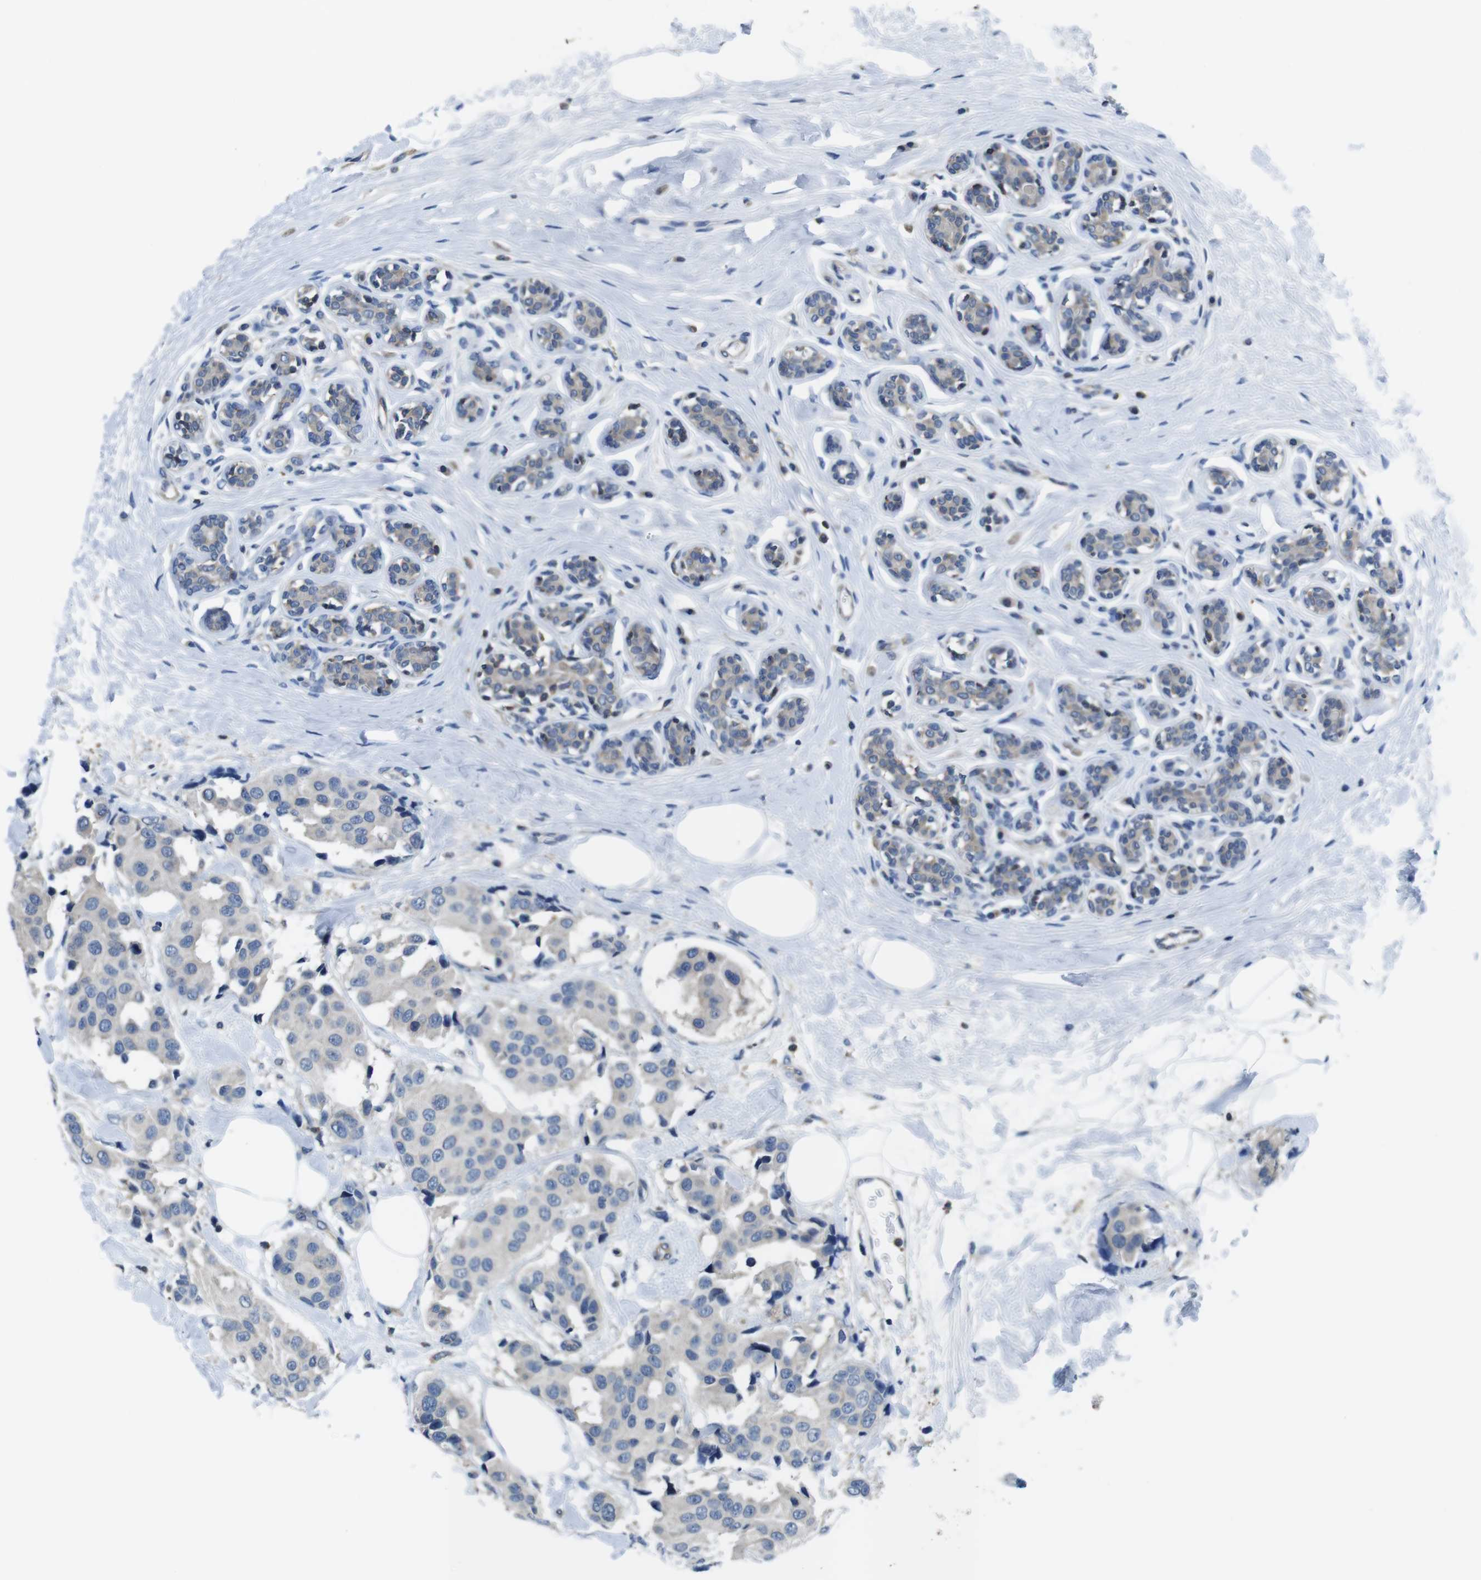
{"staining": {"intensity": "negative", "quantity": "none", "location": "none"}, "tissue": "breast cancer", "cell_type": "Tumor cells", "image_type": "cancer", "snomed": [{"axis": "morphology", "description": "Normal tissue, NOS"}, {"axis": "morphology", "description": "Duct carcinoma"}, {"axis": "topography", "description": "Breast"}], "caption": "This is a image of immunohistochemistry staining of infiltrating ductal carcinoma (breast), which shows no expression in tumor cells.", "gene": "PIK3CD", "patient": {"sex": "female", "age": 39}}